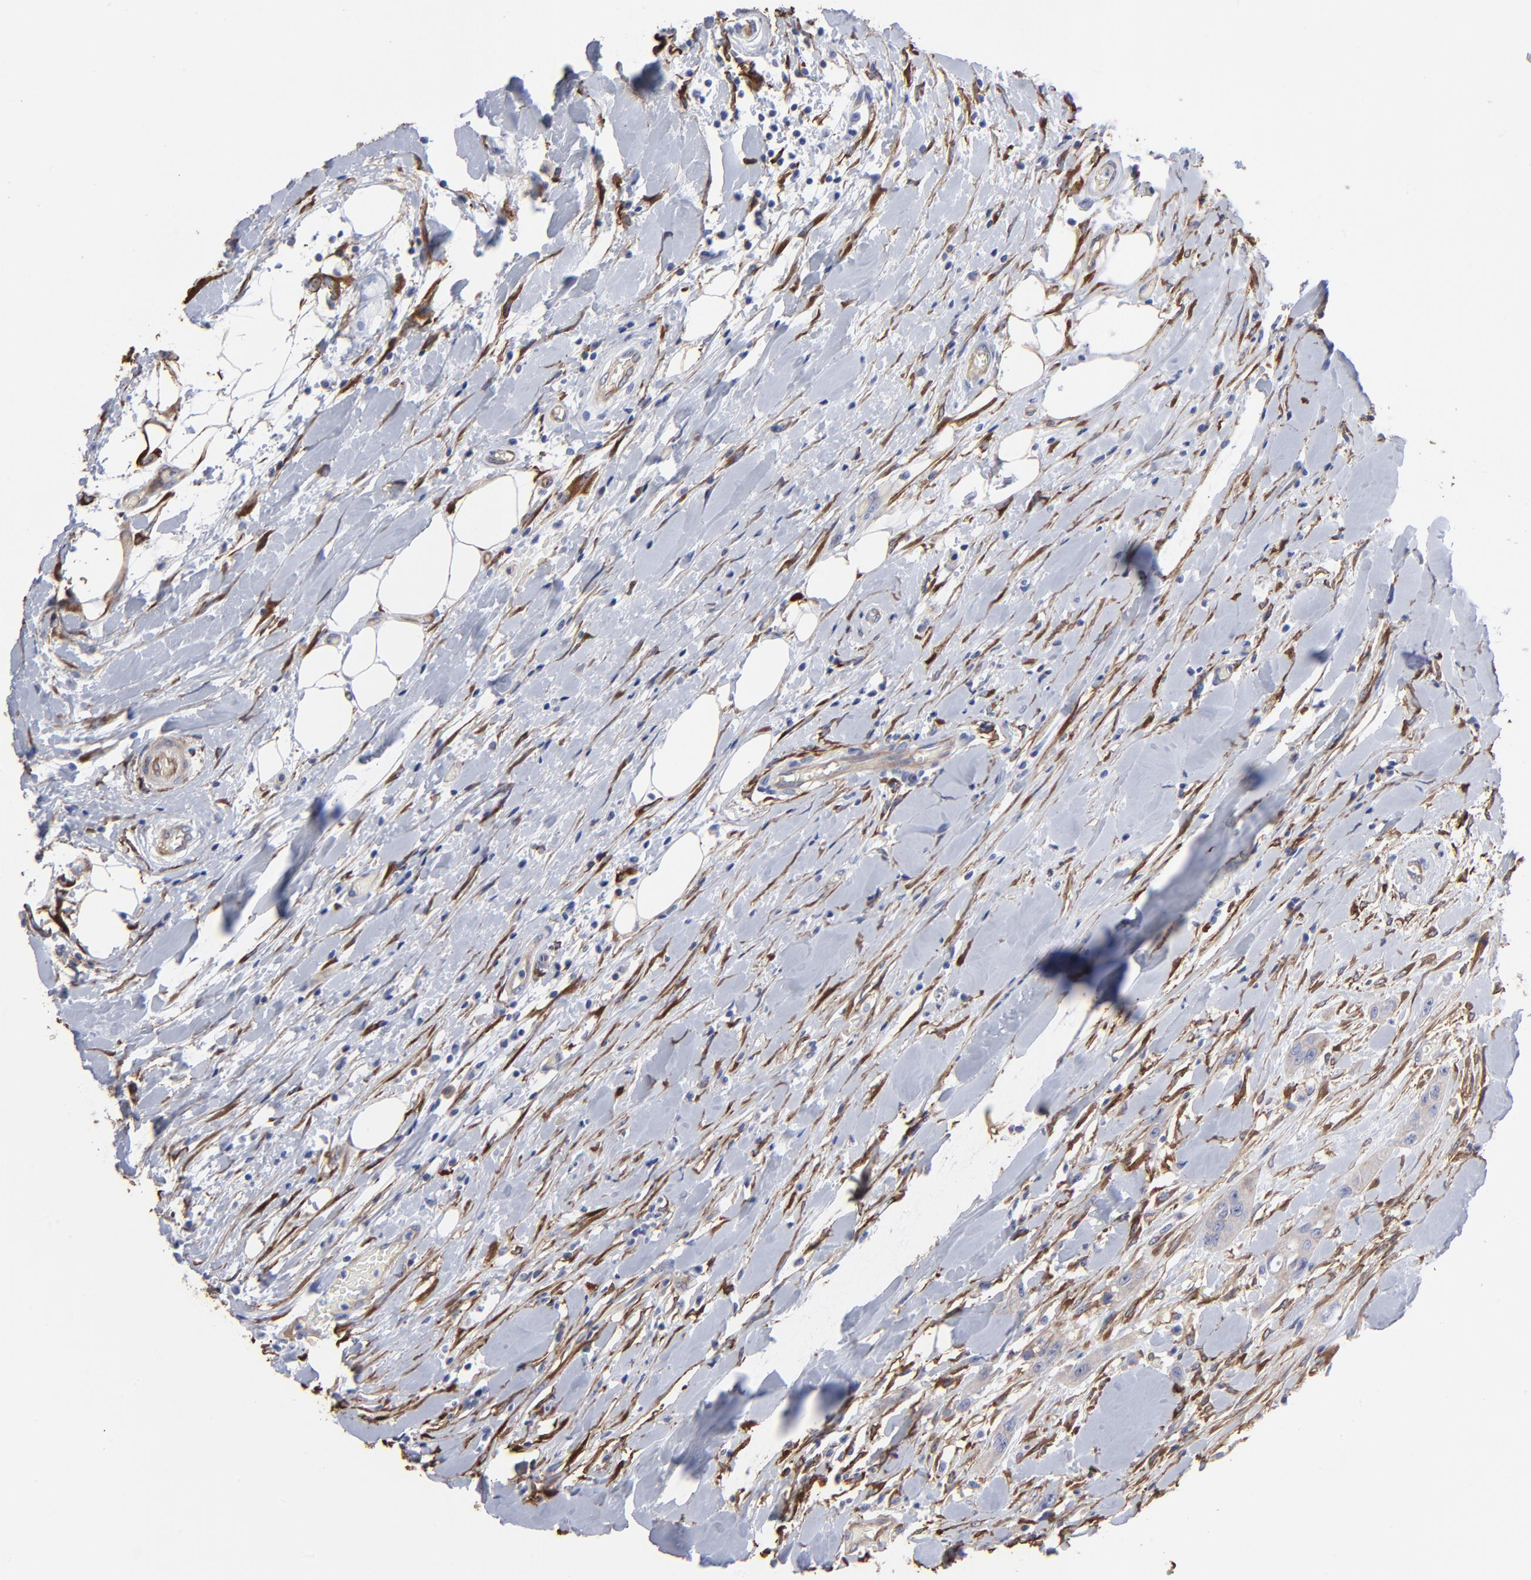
{"staining": {"intensity": "weak", "quantity": "<25%", "location": "cytoplasmic/membranous"}, "tissue": "head and neck cancer", "cell_type": "Tumor cells", "image_type": "cancer", "snomed": [{"axis": "morphology", "description": "Neoplasm, malignant, NOS"}, {"axis": "topography", "description": "Salivary gland"}, {"axis": "topography", "description": "Head-Neck"}], "caption": "Immunohistochemistry image of head and neck cancer stained for a protein (brown), which demonstrates no staining in tumor cells.", "gene": "CILP", "patient": {"sex": "male", "age": 43}}